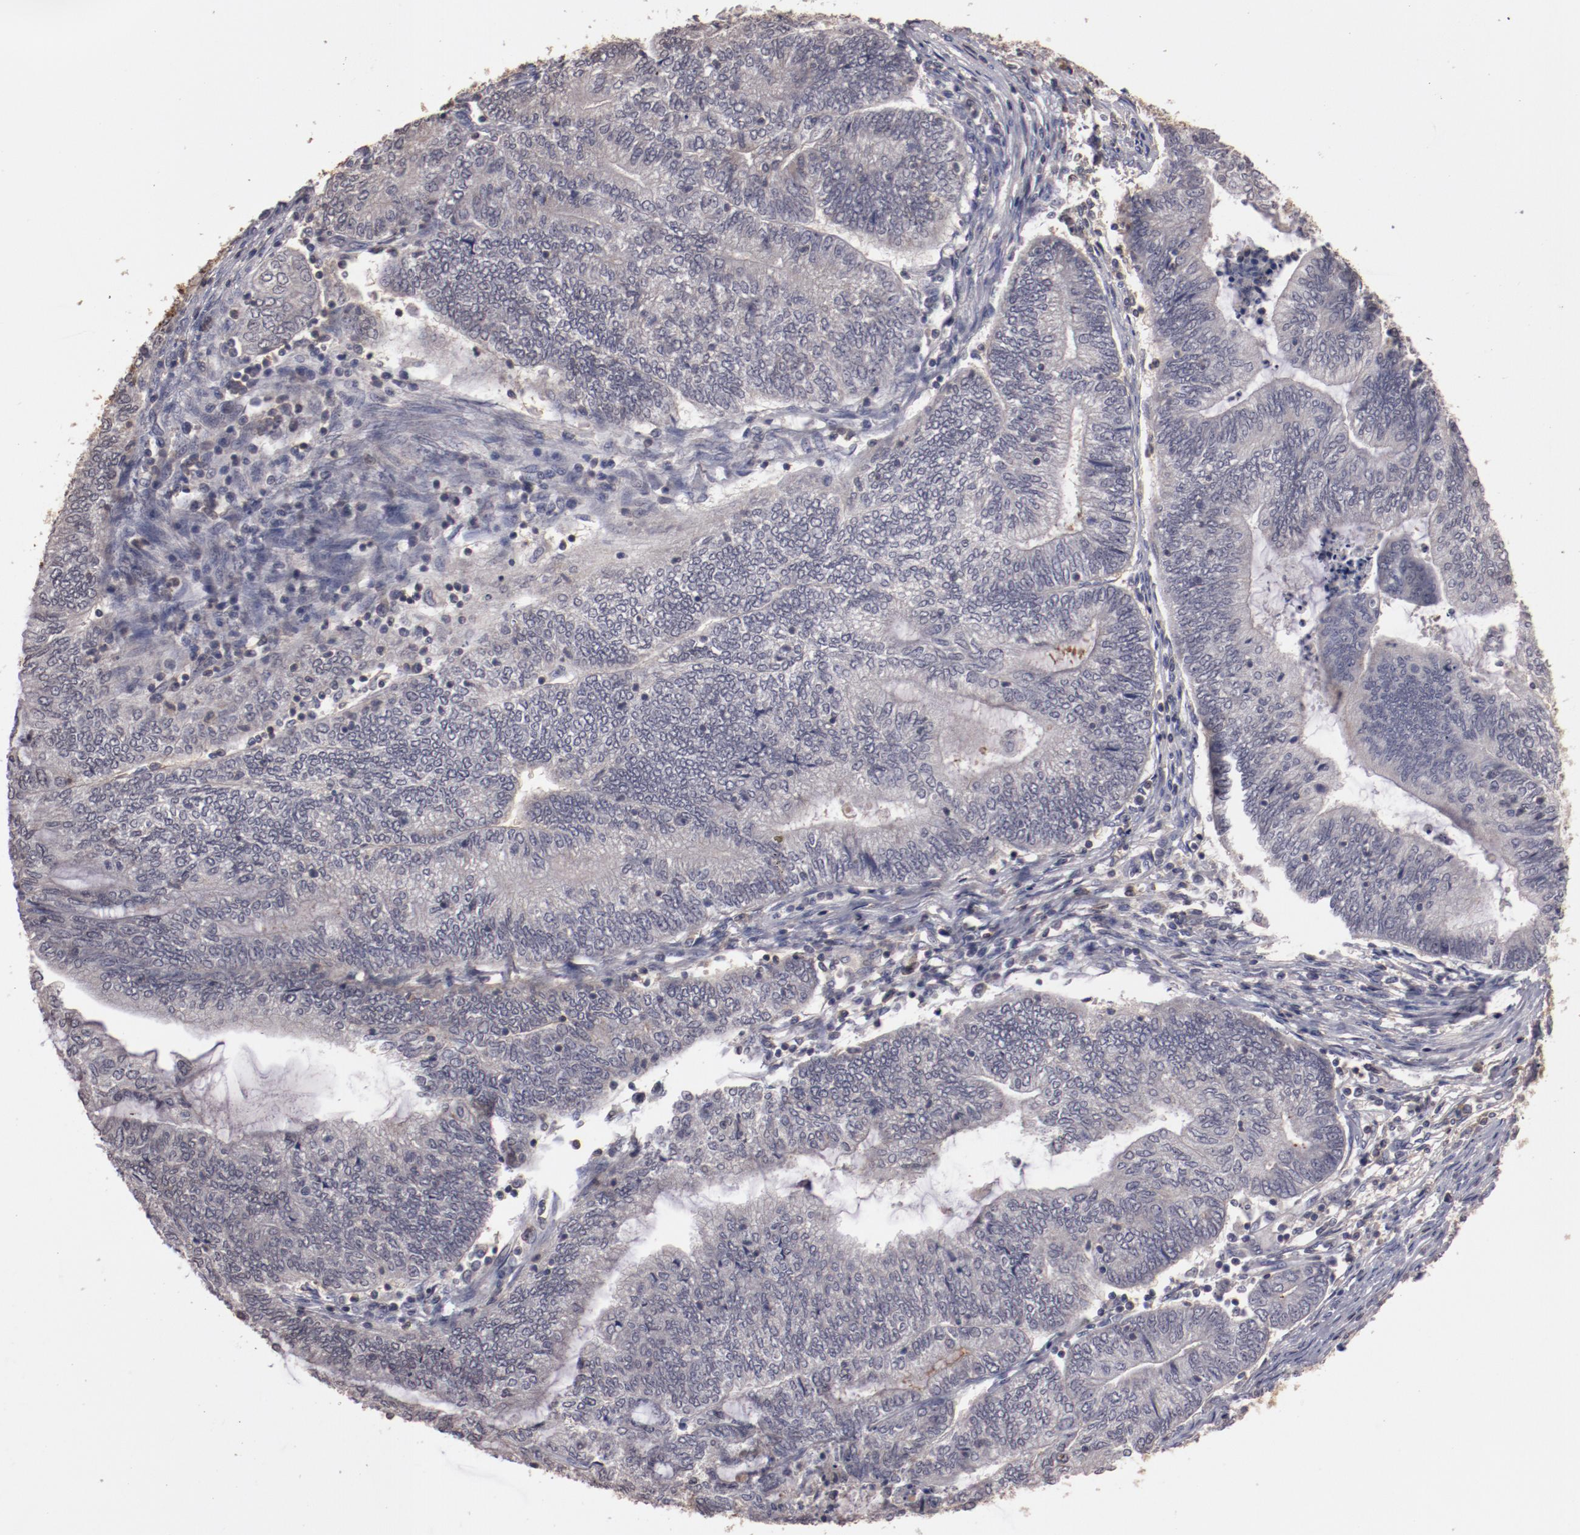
{"staining": {"intensity": "negative", "quantity": "none", "location": "none"}, "tissue": "endometrial cancer", "cell_type": "Tumor cells", "image_type": "cancer", "snomed": [{"axis": "morphology", "description": "Adenocarcinoma, NOS"}, {"axis": "topography", "description": "Uterus"}, {"axis": "topography", "description": "Endometrium"}], "caption": "High magnification brightfield microscopy of endometrial cancer (adenocarcinoma) stained with DAB (brown) and counterstained with hematoxylin (blue): tumor cells show no significant expression.", "gene": "MBL2", "patient": {"sex": "female", "age": 70}}